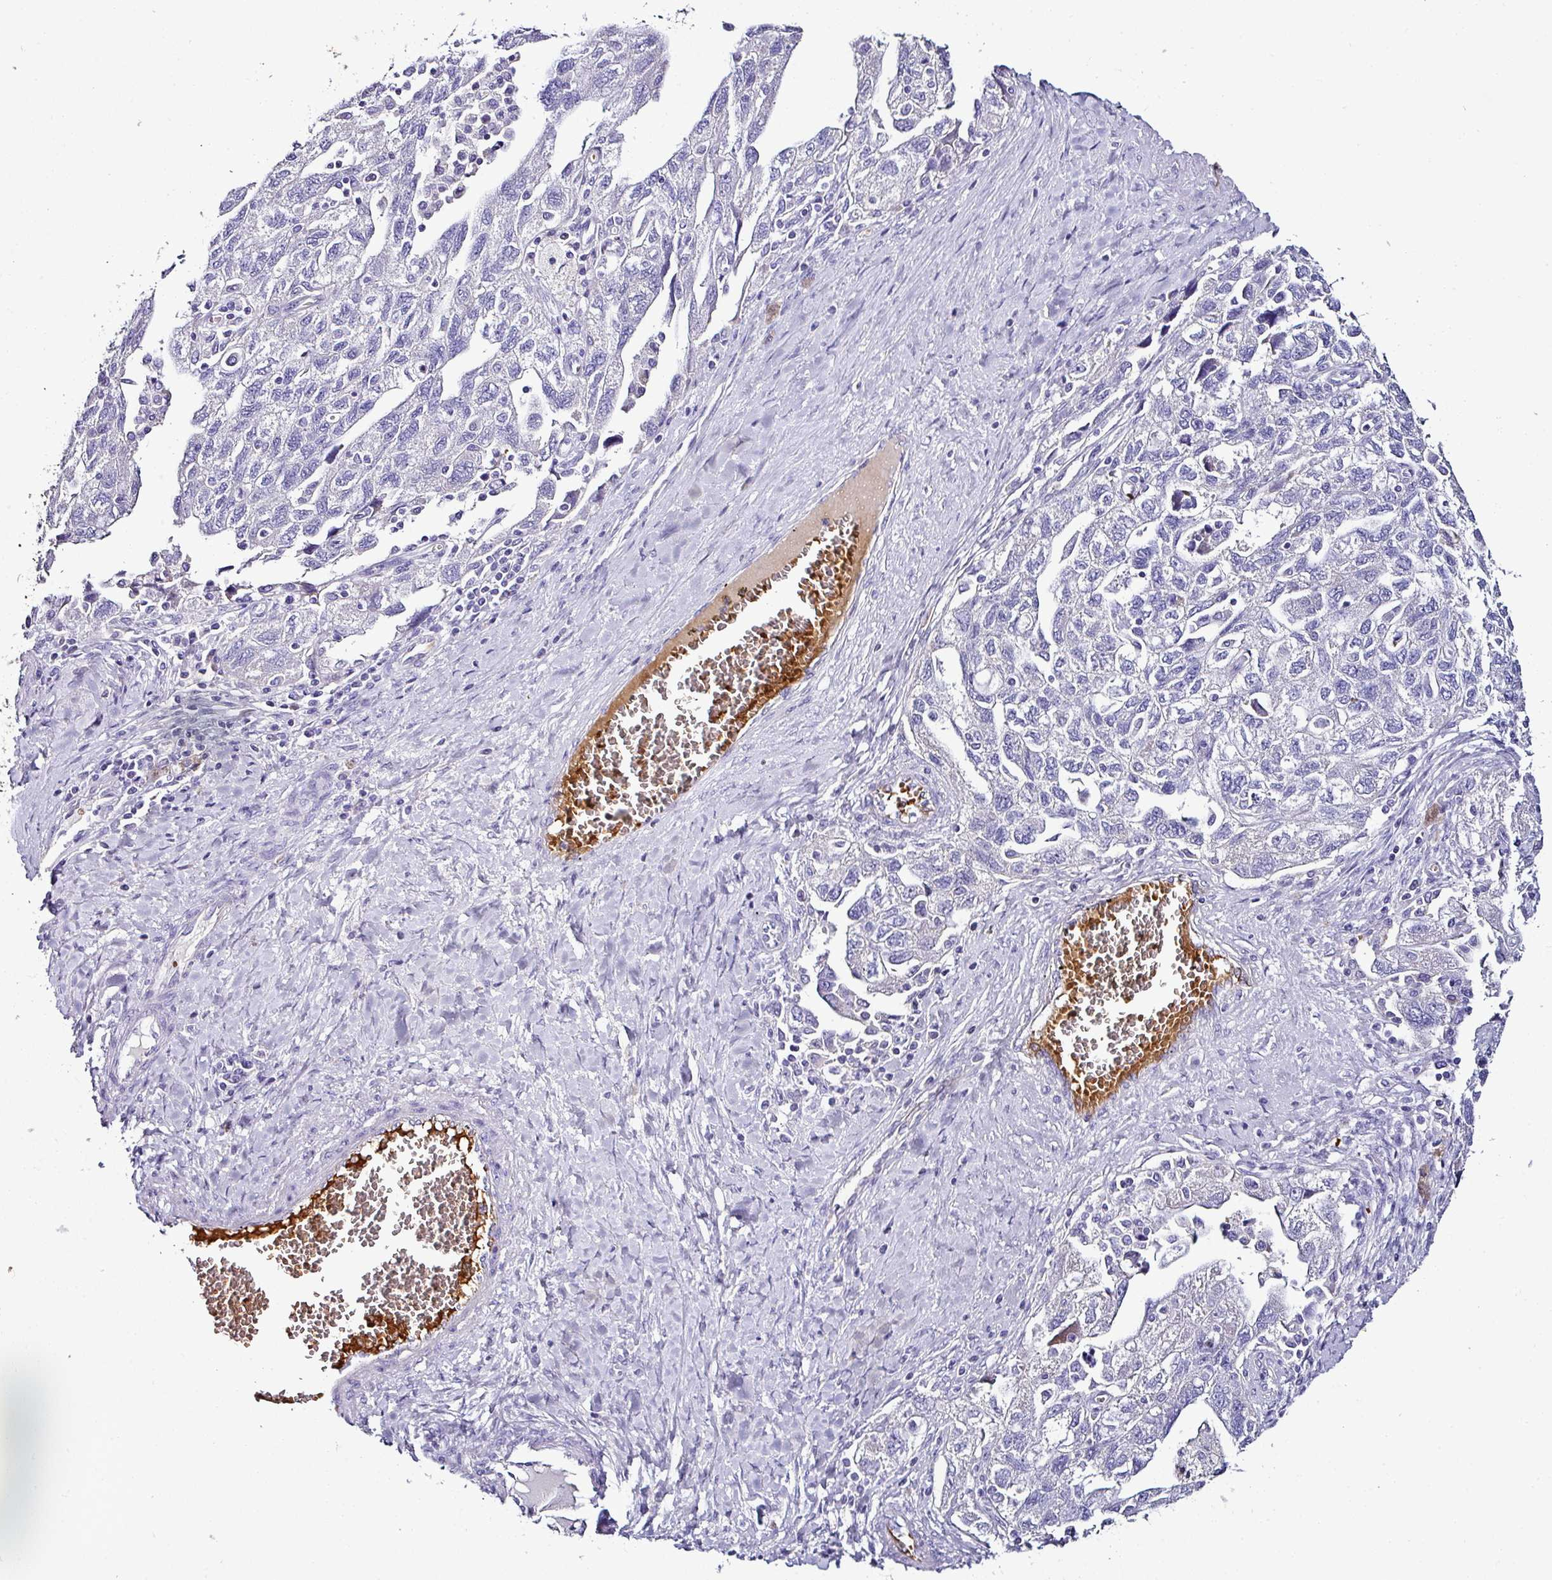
{"staining": {"intensity": "negative", "quantity": "none", "location": "none"}, "tissue": "ovarian cancer", "cell_type": "Tumor cells", "image_type": "cancer", "snomed": [{"axis": "morphology", "description": "Carcinoma, NOS"}, {"axis": "morphology", "description": "Cystadenocarcinoma, serous, NOS"}, {"axis": "topography", "description": "Ovary"}], "caption": "High magnification brightfield microscopy of carcinoma (ovarian) stained with DAB (3,3'-diaminobenzidine) (brown) and counterstained with hematoxylin (blue): tumor cells show no significant staining.", "gene": "NAPSA", "patient": {"sex": "female", "age": 69}}